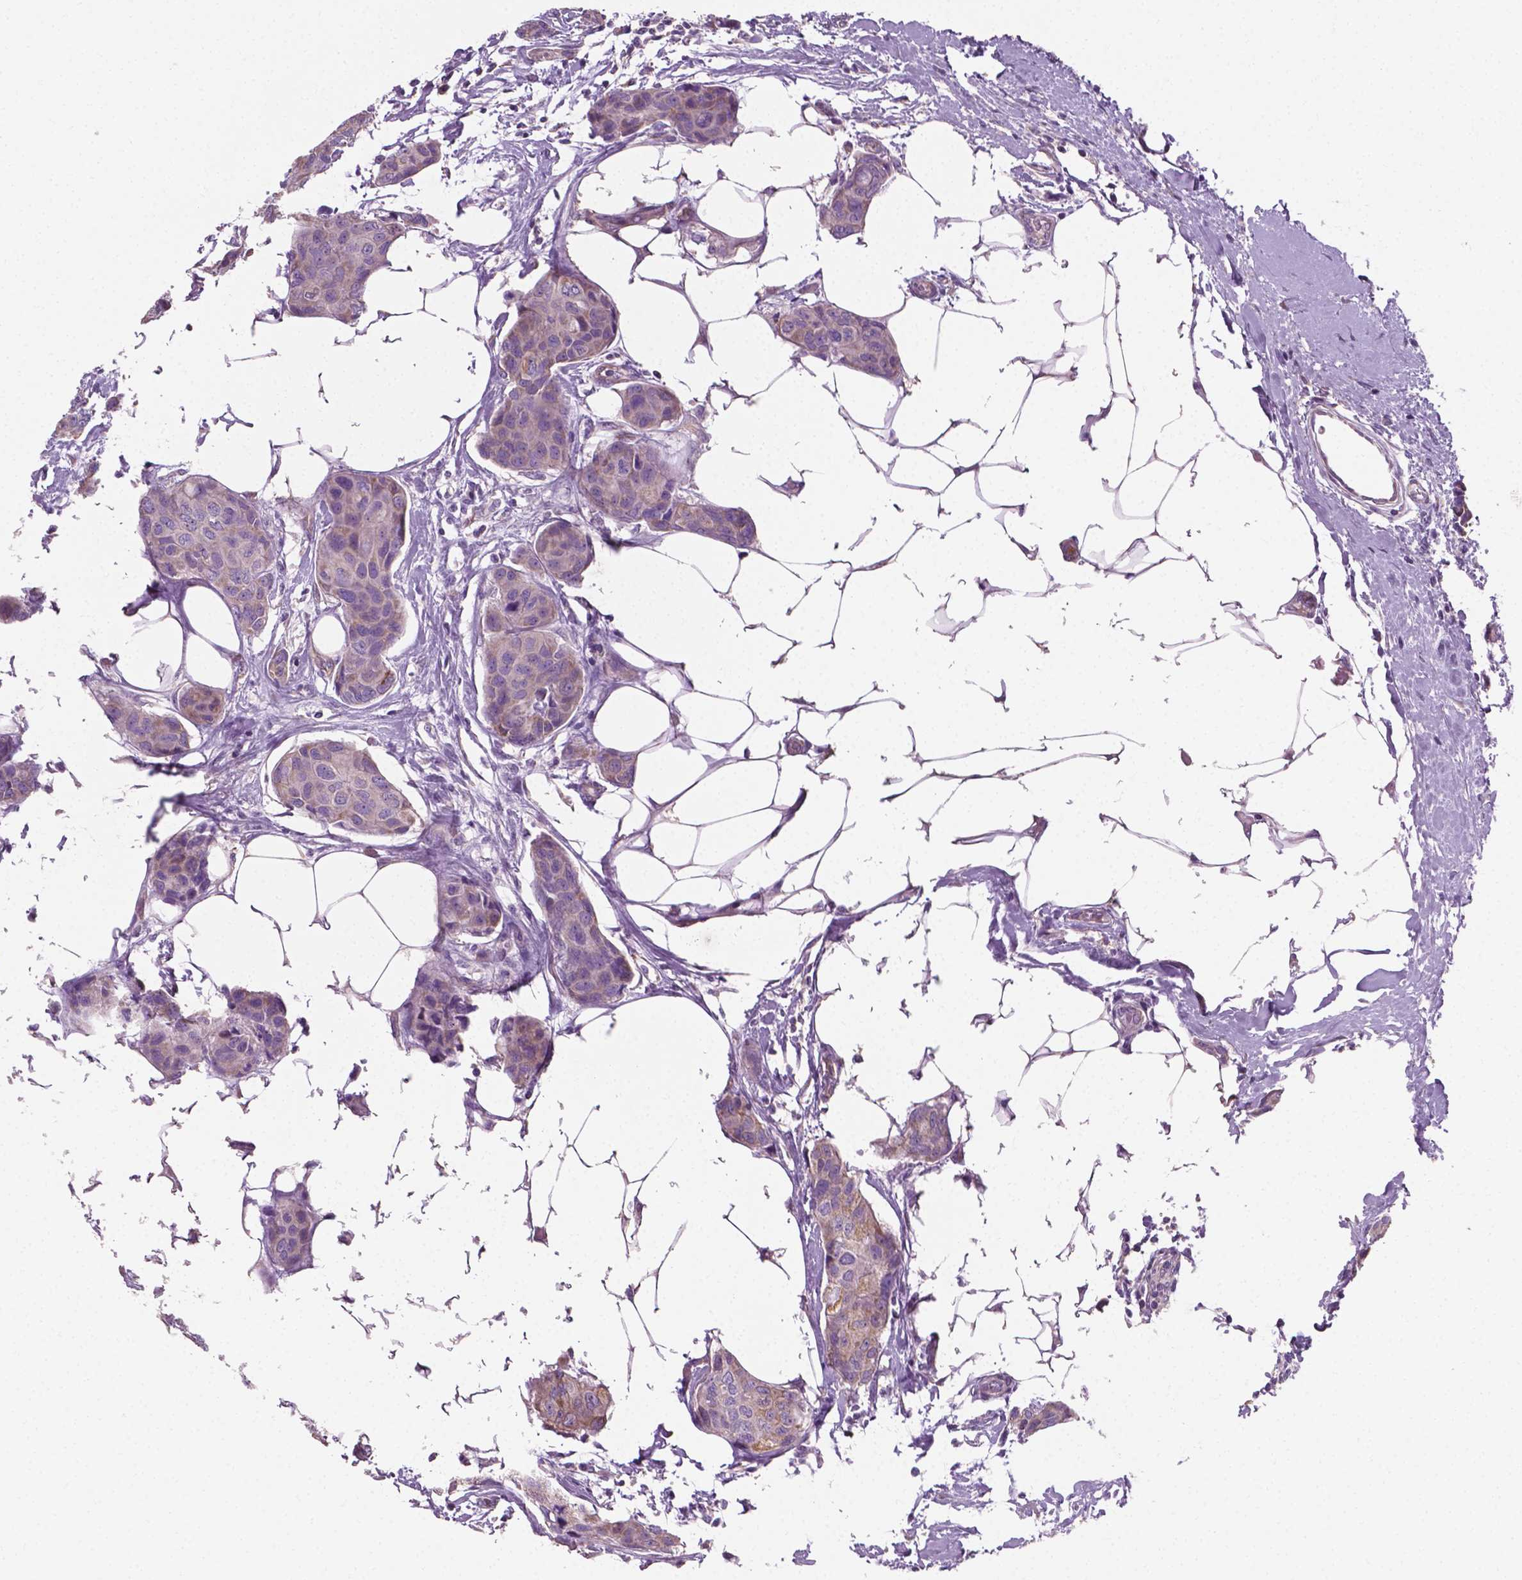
{"staining": {"intensity": "weak", "quantity": "<25%", "location": "cytoplasmic/membranous"}, "tissue": "breast cancer", "cell_type": "Tumor cells", "image_type": "cancer", "snomed": [{"axis": "morphology", "description": "Duct carcinoma"}, {"axis": "topography", "description": "Breast"}], "caption": "Invasive ductal carcinoma (breast) stained for a protein using immunohistochemistry demonstrates no staining tumor cells.", "gene": "PTX3", "patient": {"sex": "female", "age": 80}}